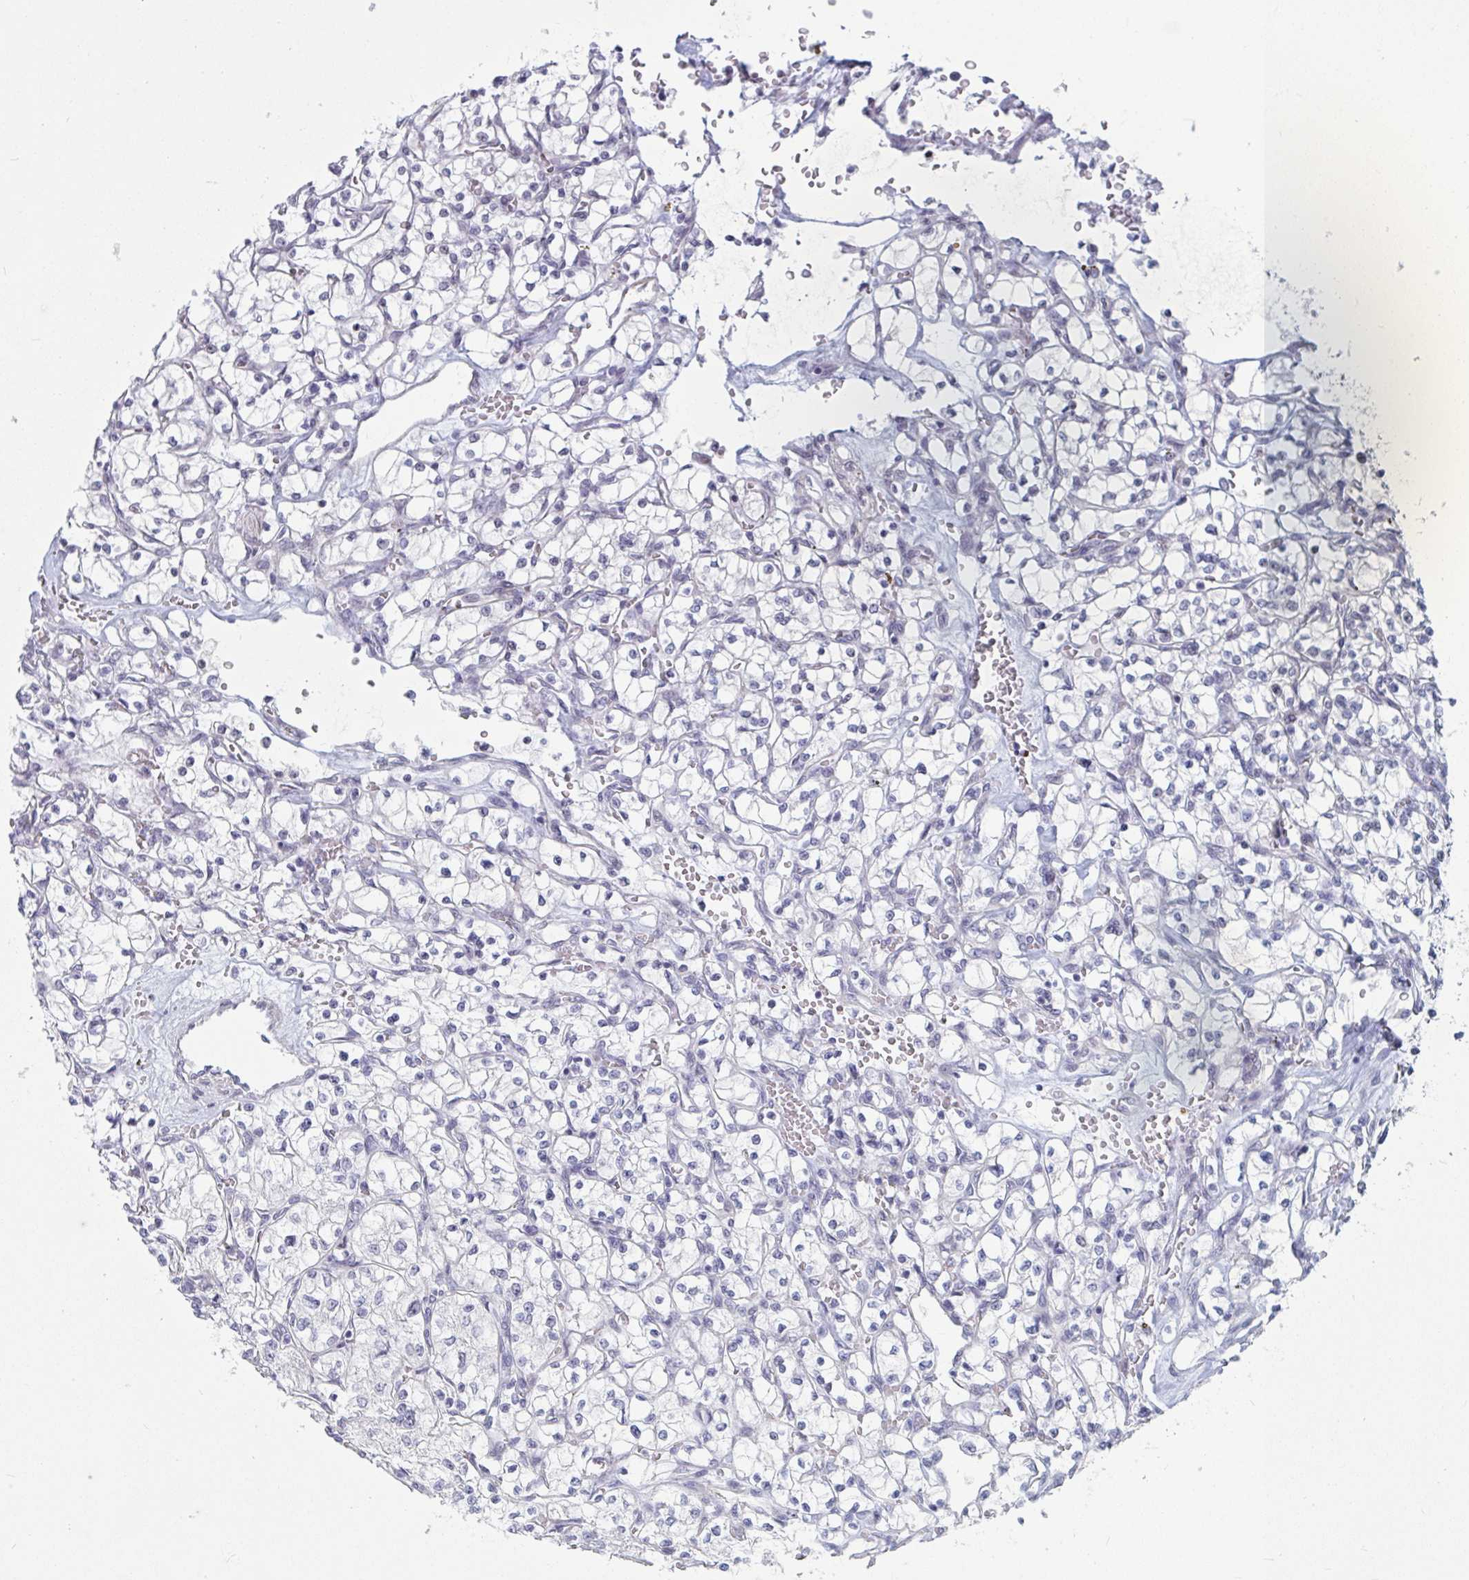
{"staining": {"intensity": "negative", "quantity": "none", "location": "none"}, "tissue": "renal cancer", "cell_type": "Tumor cells", "image_type": "cancer", "snomed": [{"axis": "morphology", "description": "Adenocarcinoma, NOS"}, {"axis": "topography", "description": "Kidney"}], "caption": "This is a image of IHC staining of renal cancer, which shows no positivity in tumor cells.", "gene": "FOXA1", "patient": {"sex": "female", "age": 64}}